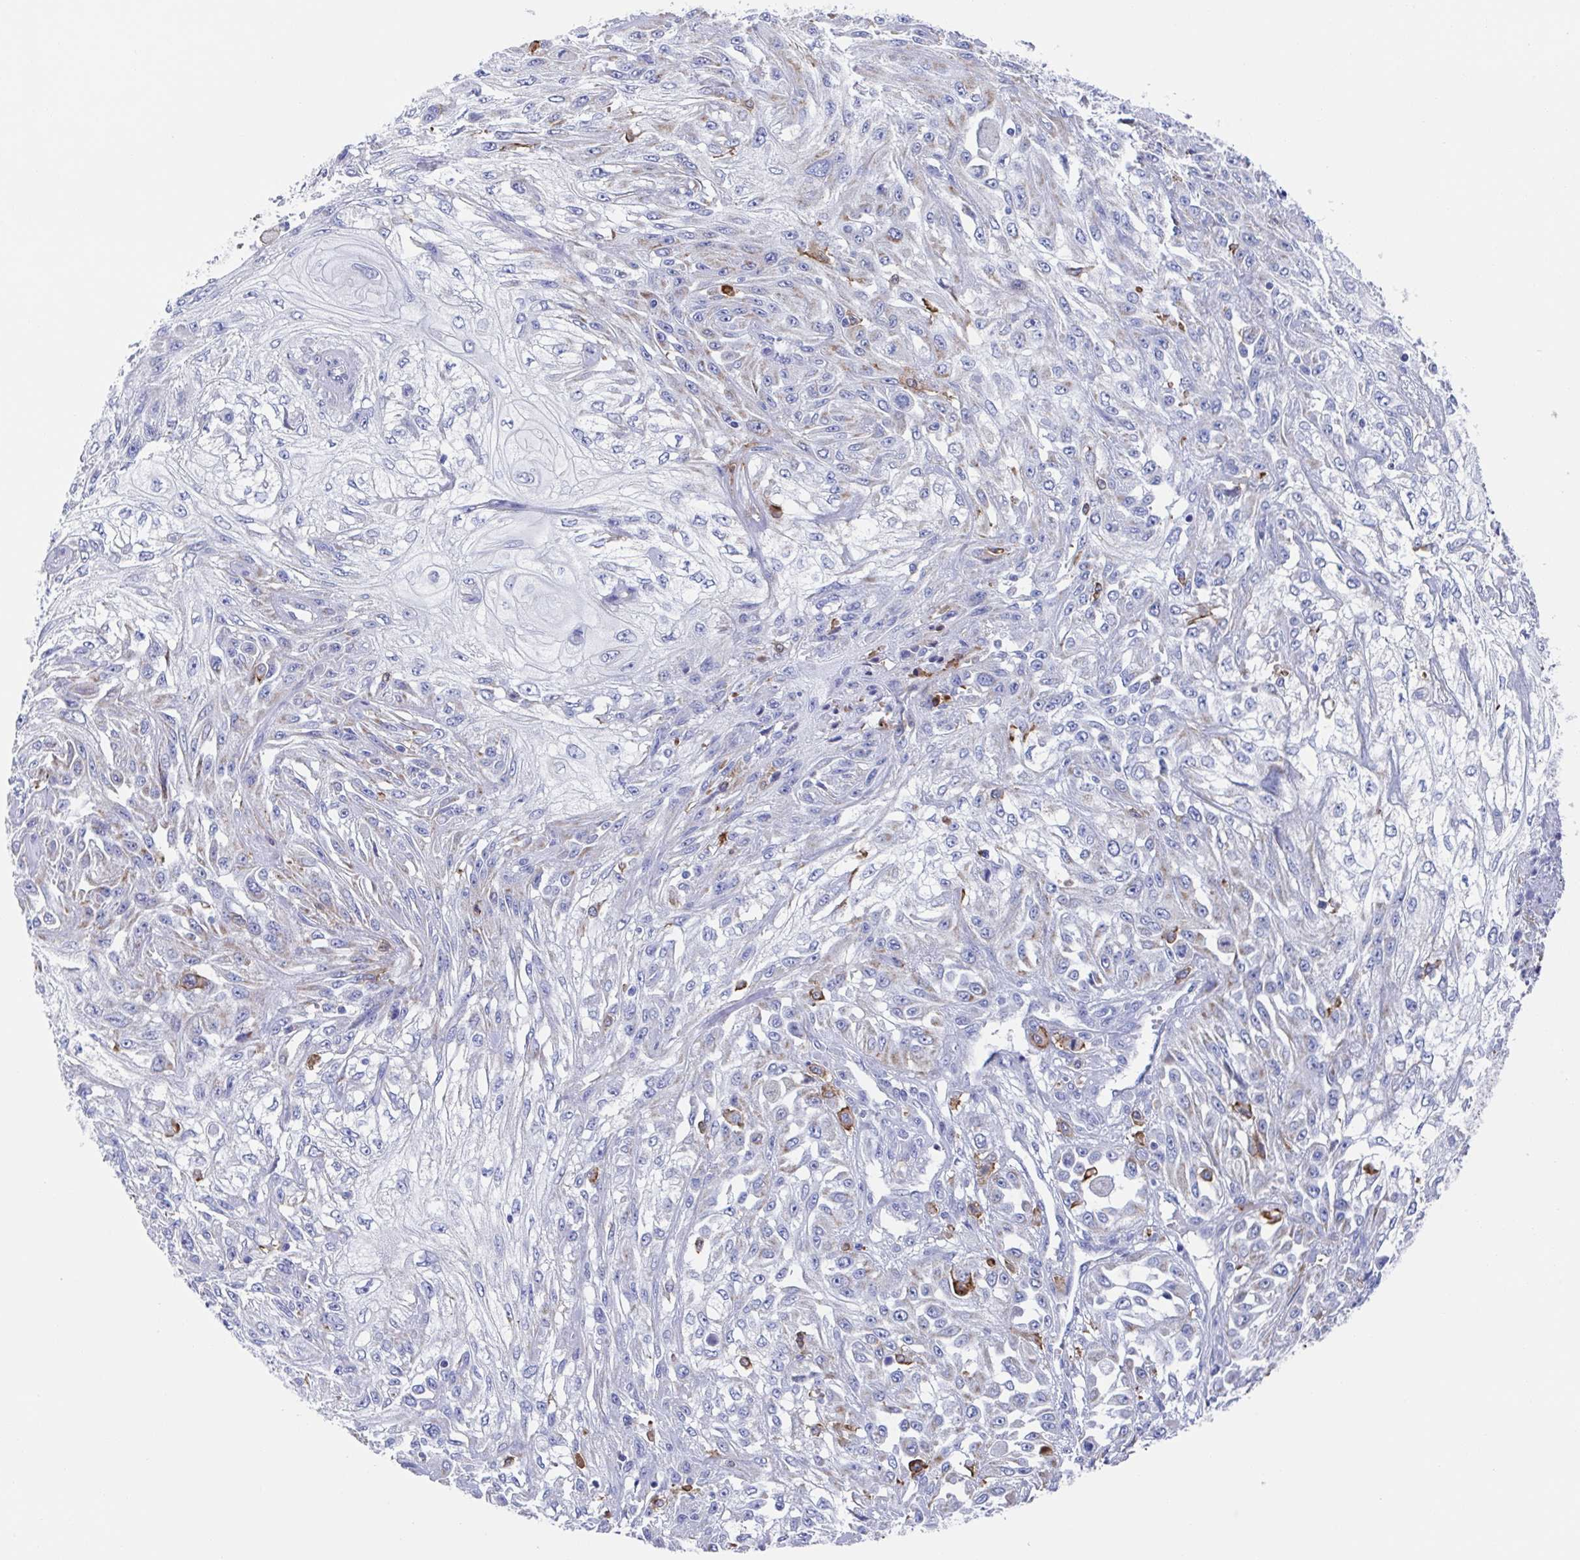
{"staining": {"intensity": "negative", "quantity": "none", "location": "none"}, "tissue": "skin cancer", "cell_type": "Tumor cells", "image_type": "cancer", "snomed": [{"axis": "morphology", "description": "Squamous cell carcinoma, NOS"}, {"axis": "morphology", "description": "Squamous cell carcinoma, metastatic, NOS"}, {"axis": "topography", "description": "Skin"}, {"axis": "topography", "description": "Lymph node"}], "caption": "Tumor cells are negative for brown protein staining in squamous cell carcinoma (skin).", "gene": "FCGR3A", "patient": {"sex": "male", "age": 75}}